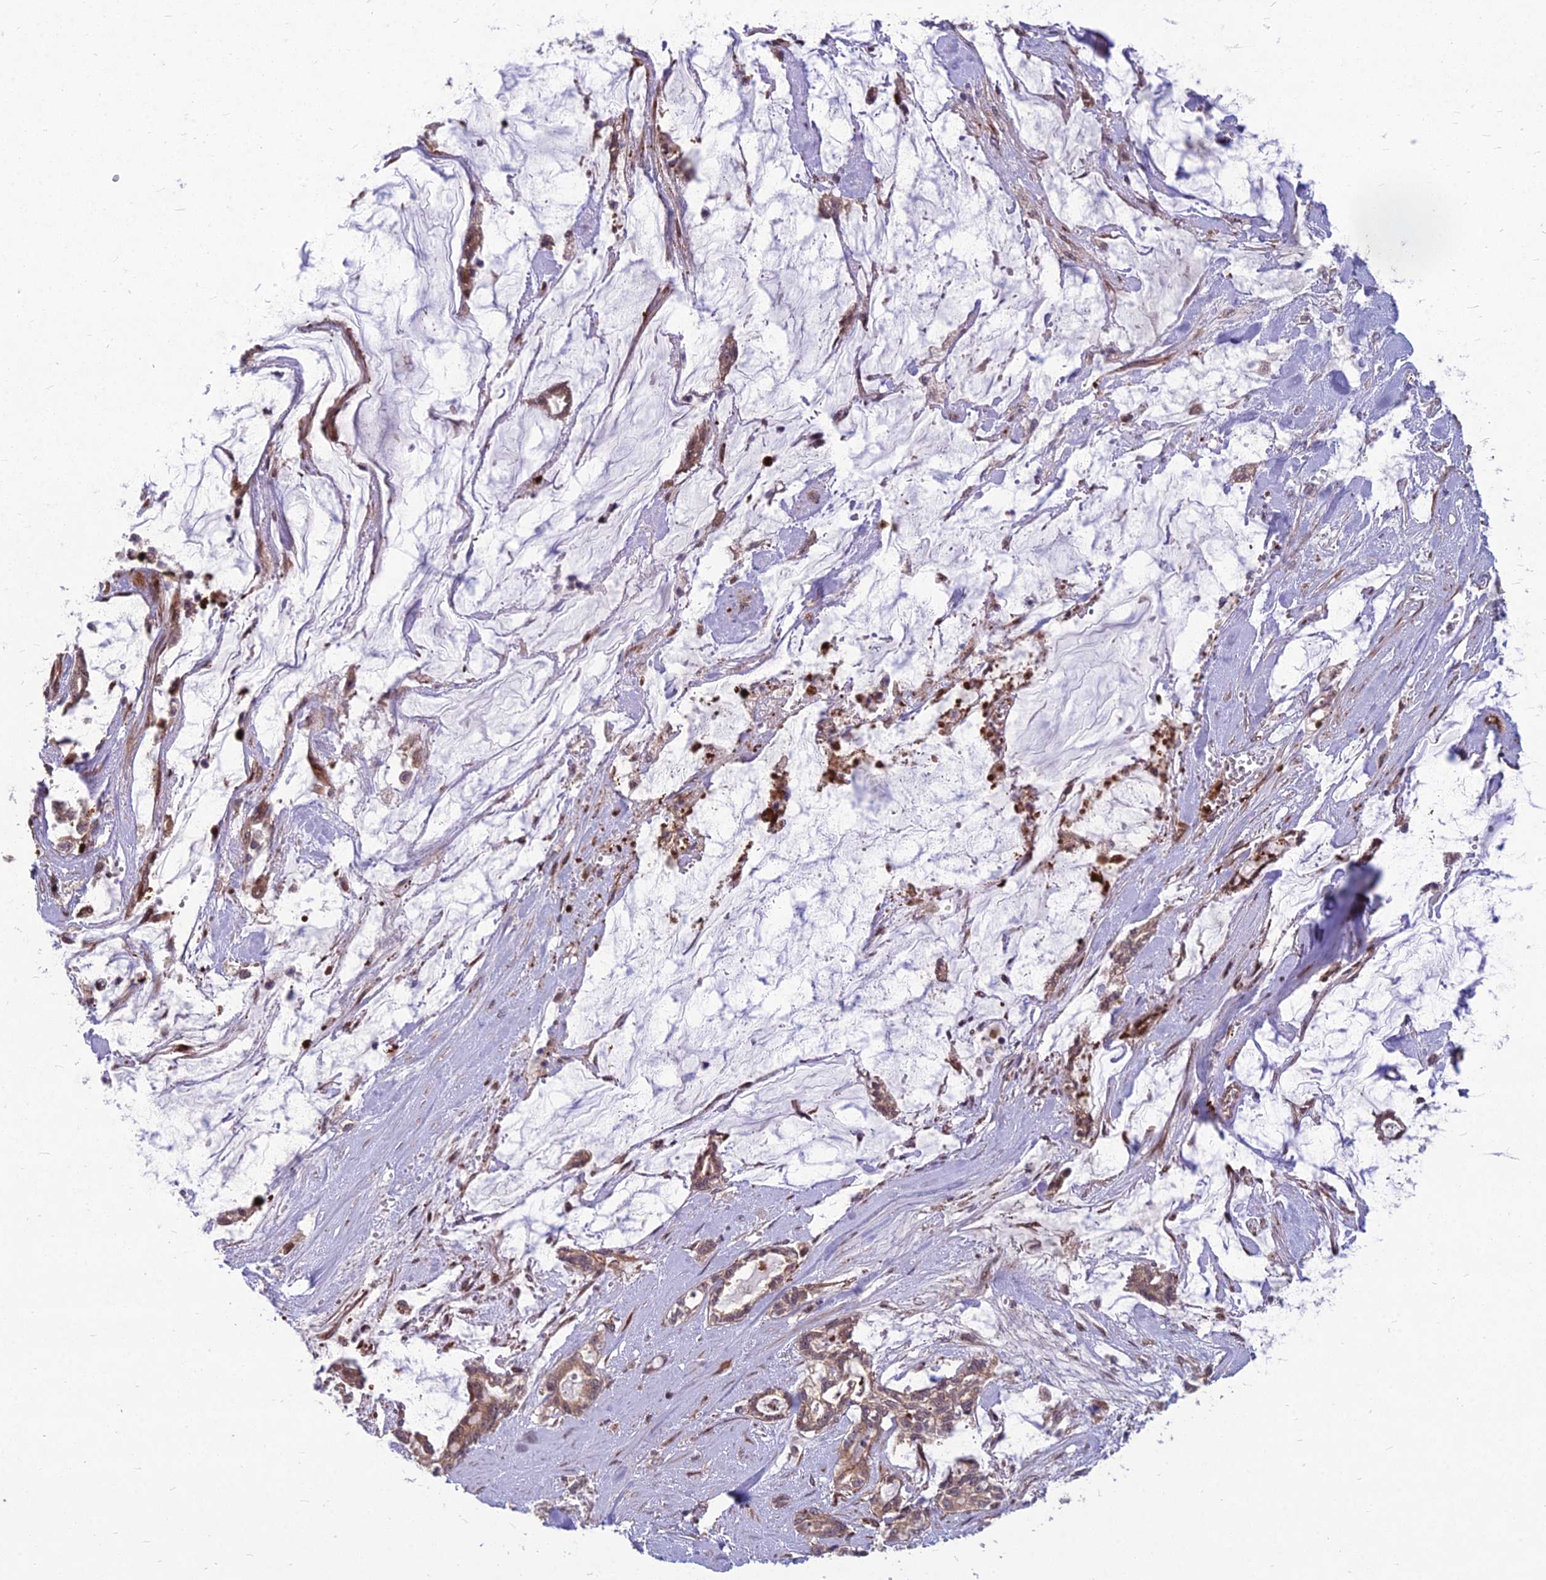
{"staining": {"intensity": "moderate", "quantity": ">75%", "location": "cytoplasmic/membranous"}, "tissue": "pancreatic cancer", "cell_type": "Tumor cells", "image_type": "cancer", "snomed": [{"axis": "morphology", "description": "Adenocarcinoma, NOS"}, {"axis": "topography", "description": "Pancreas"}], "caption": "Tumor cells exhibit medium levels of moderate cytoplasmic/membranous positivity in about >75% of cells in pancreatic cancer (adenocarcinoma).", "gene": "MFSD8", "patient": {"sex": "female", "age": 73}}